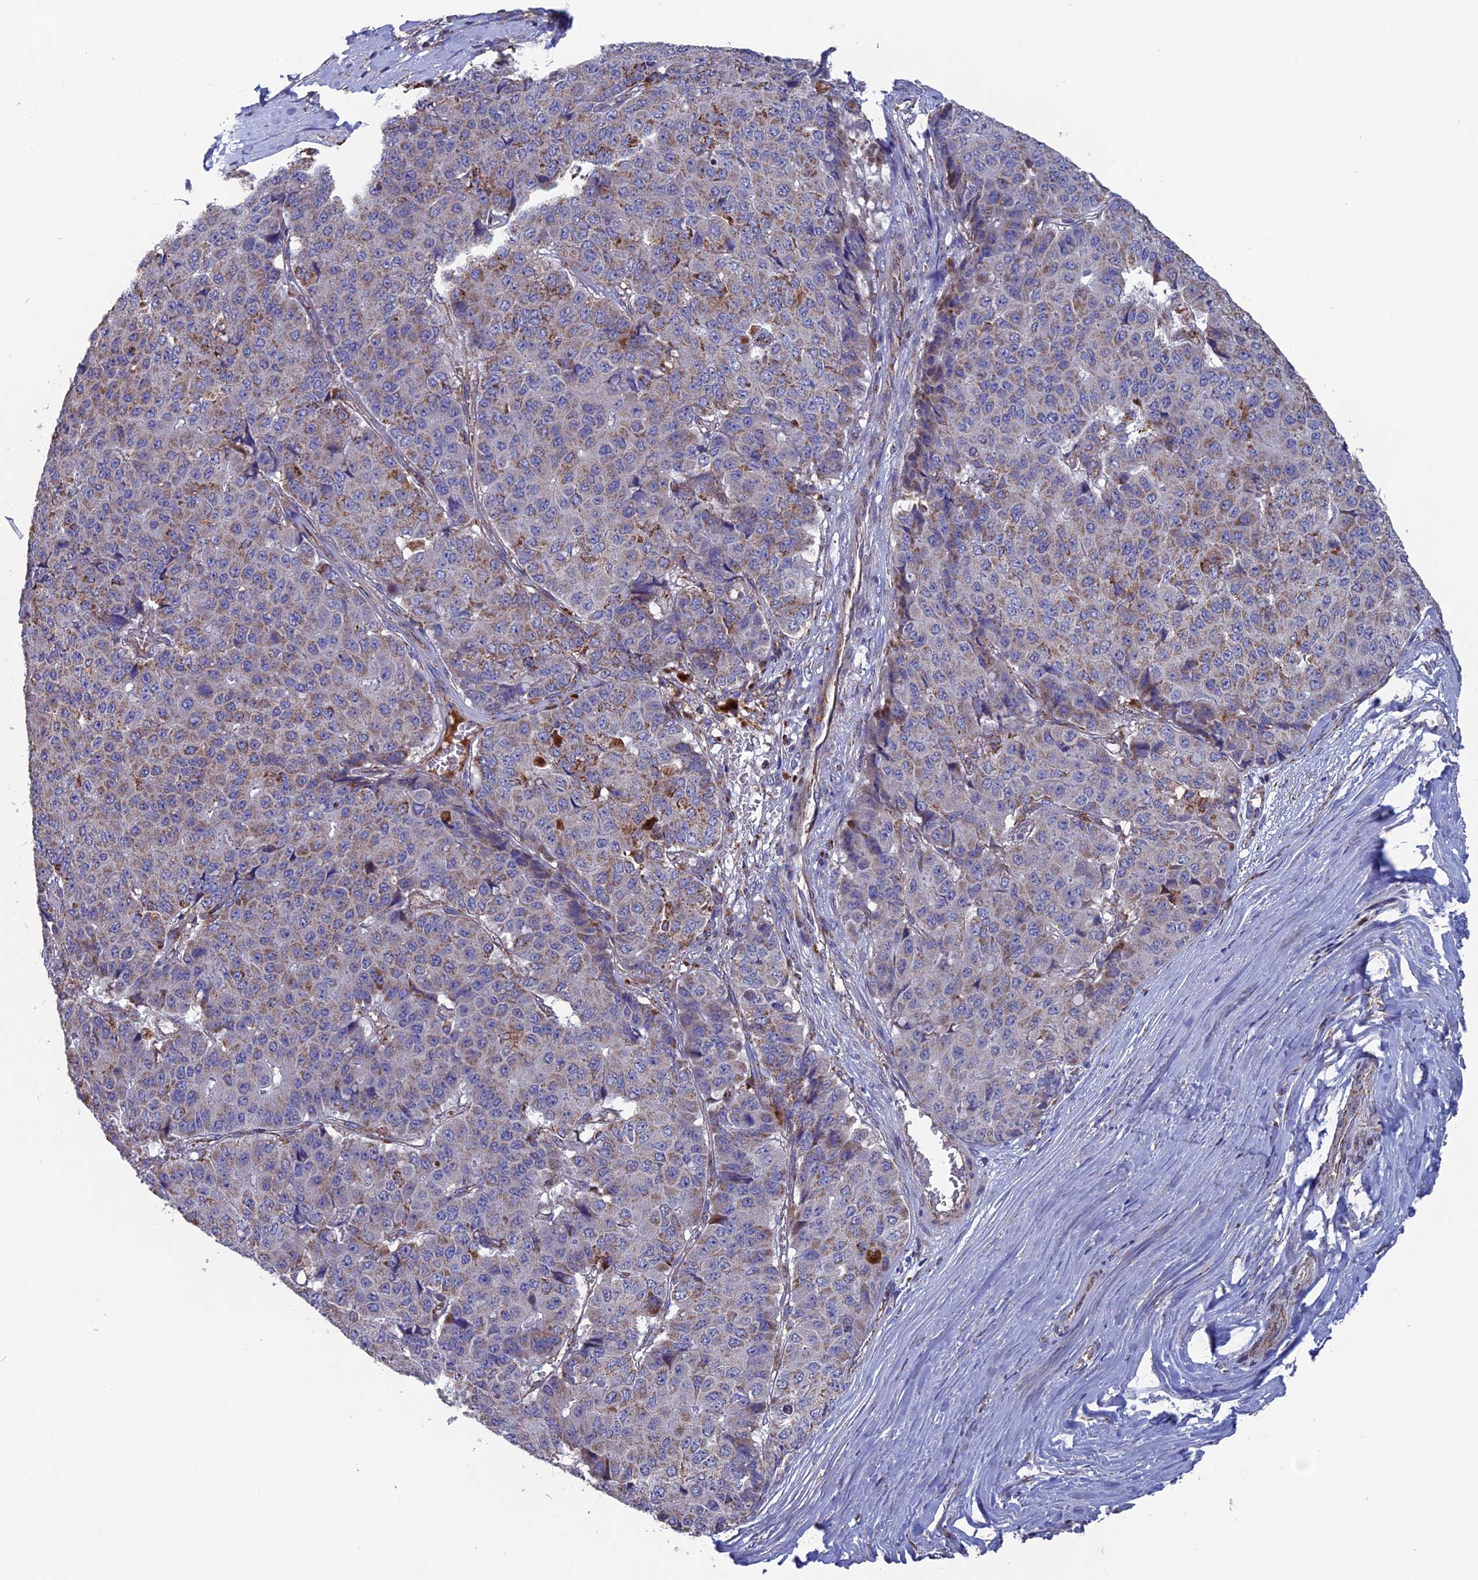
{"staining": {"intensity": "moderate", "quantity": "<25%", "location": "cytoplasmic/membranous"}, "tissue": "pancreatic cancer", "cell_type": "Tumor cells", "image_type": "cancer", "snomed": [{"axis": "morphology", "description": "Adenocarcinoma, NOS"}, {"axis": "topography", "description": "Pancreas"}], "caption": "Immunohistochemistry of pancreatic cancer exhibits low levels of moderate cytoplasmic/membranous staining in about <25% of tumor cells.", "gene": "TGFA", "patient": {"sex": "male", "age": 50}}